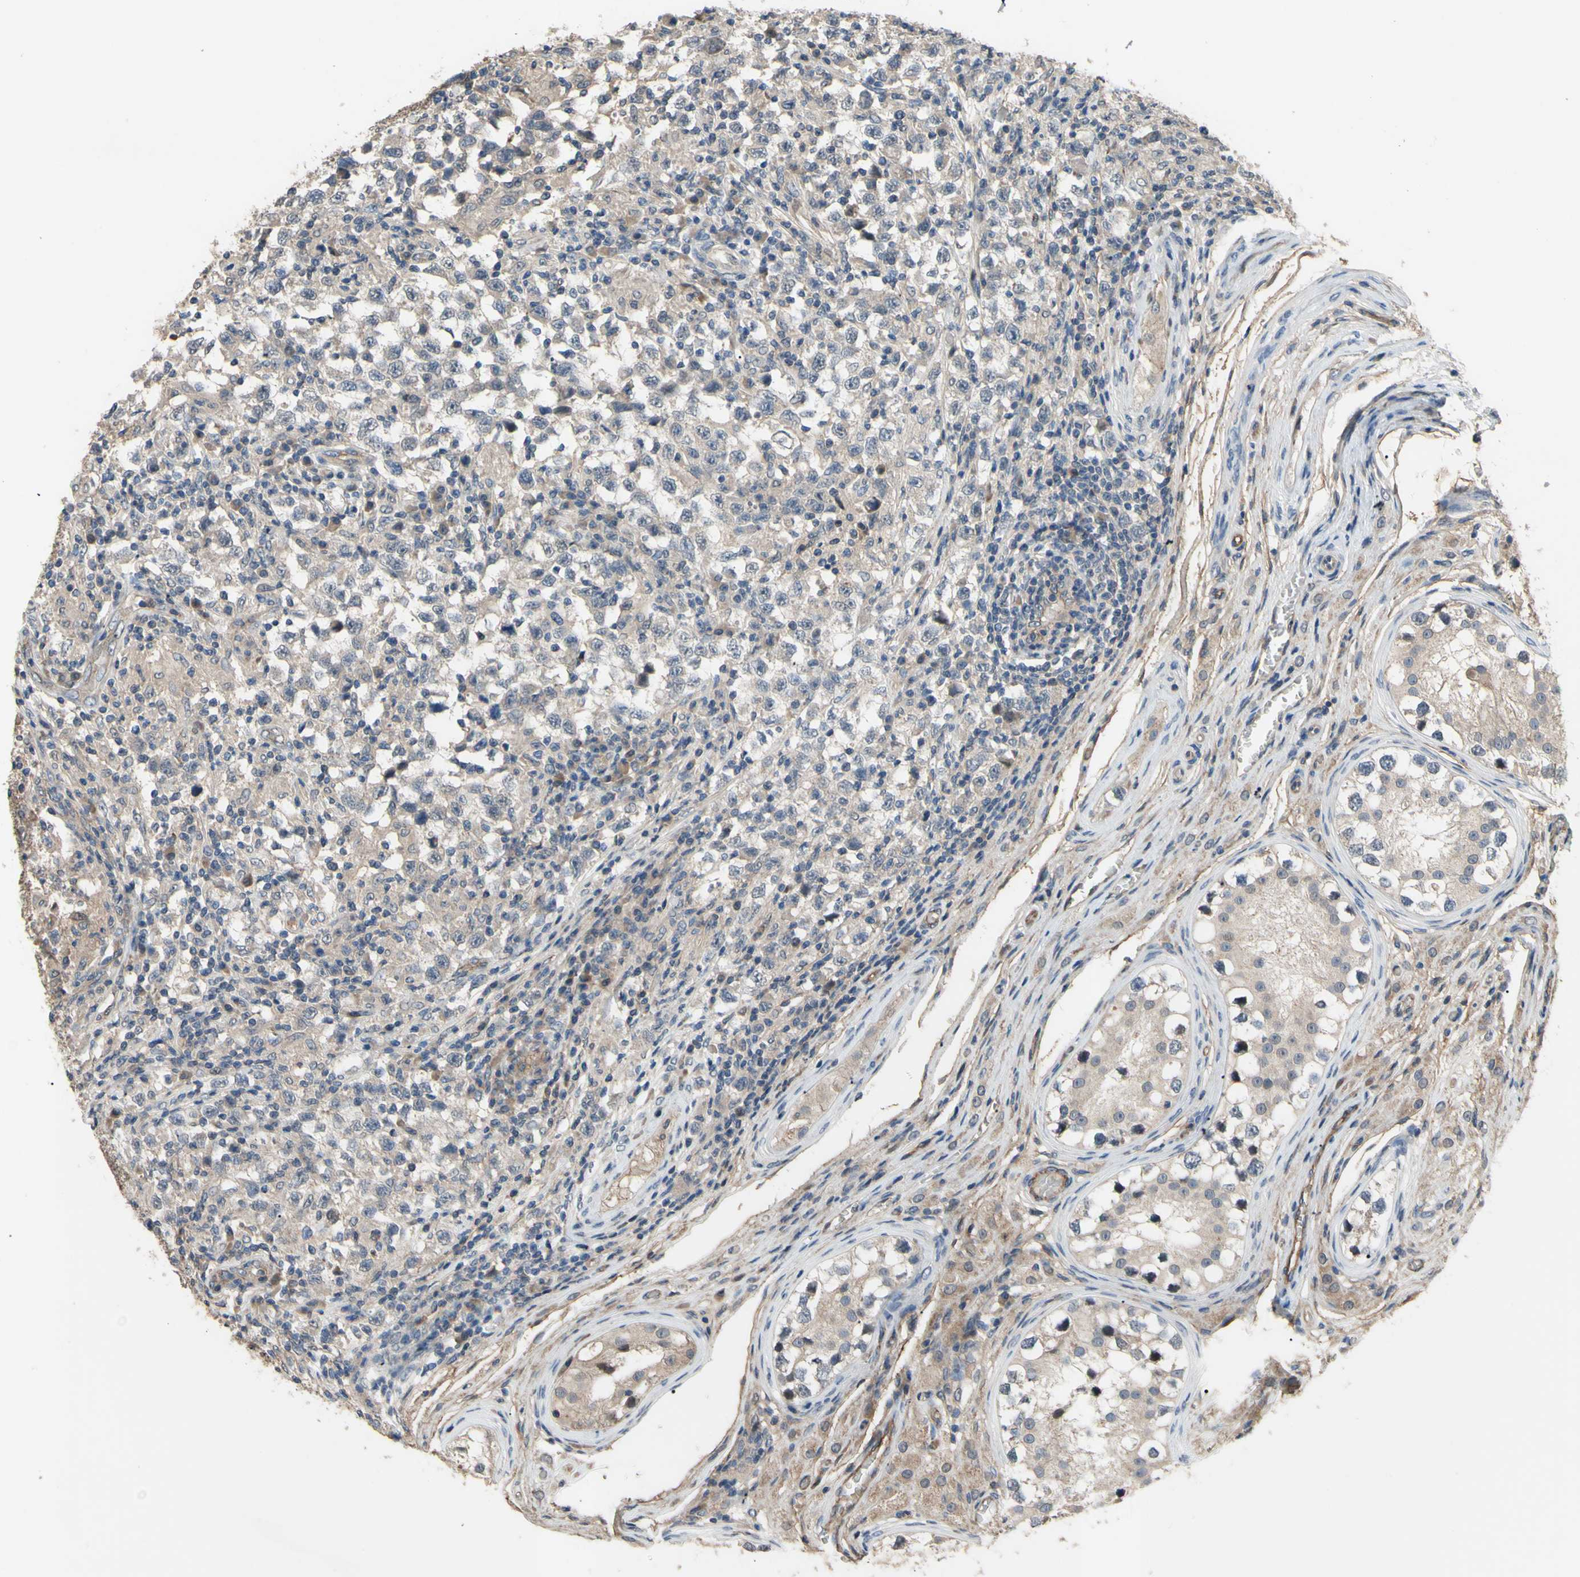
{"staining": {"intensity": "weak", "quantity": "25%-75%", "location": "cytoplasmic/membranous"}, "tissue": "testis cancer", "cell_type": "Tumor cells", "image_type": "cancer", "snomed": [{"axis": "morphology", "description": "Carcinoma, Embryonal, NOS"}, {"axis": "topography", "description": "Testis"}], "caption": "Protein staining reveals weak cytoplasmic/membranous positivity in about 25%-75% of tumor cells in embryonal carcinoma (testis).", "gene": "SHROOM4", "patient": {"sex": "male", "age": 21}}